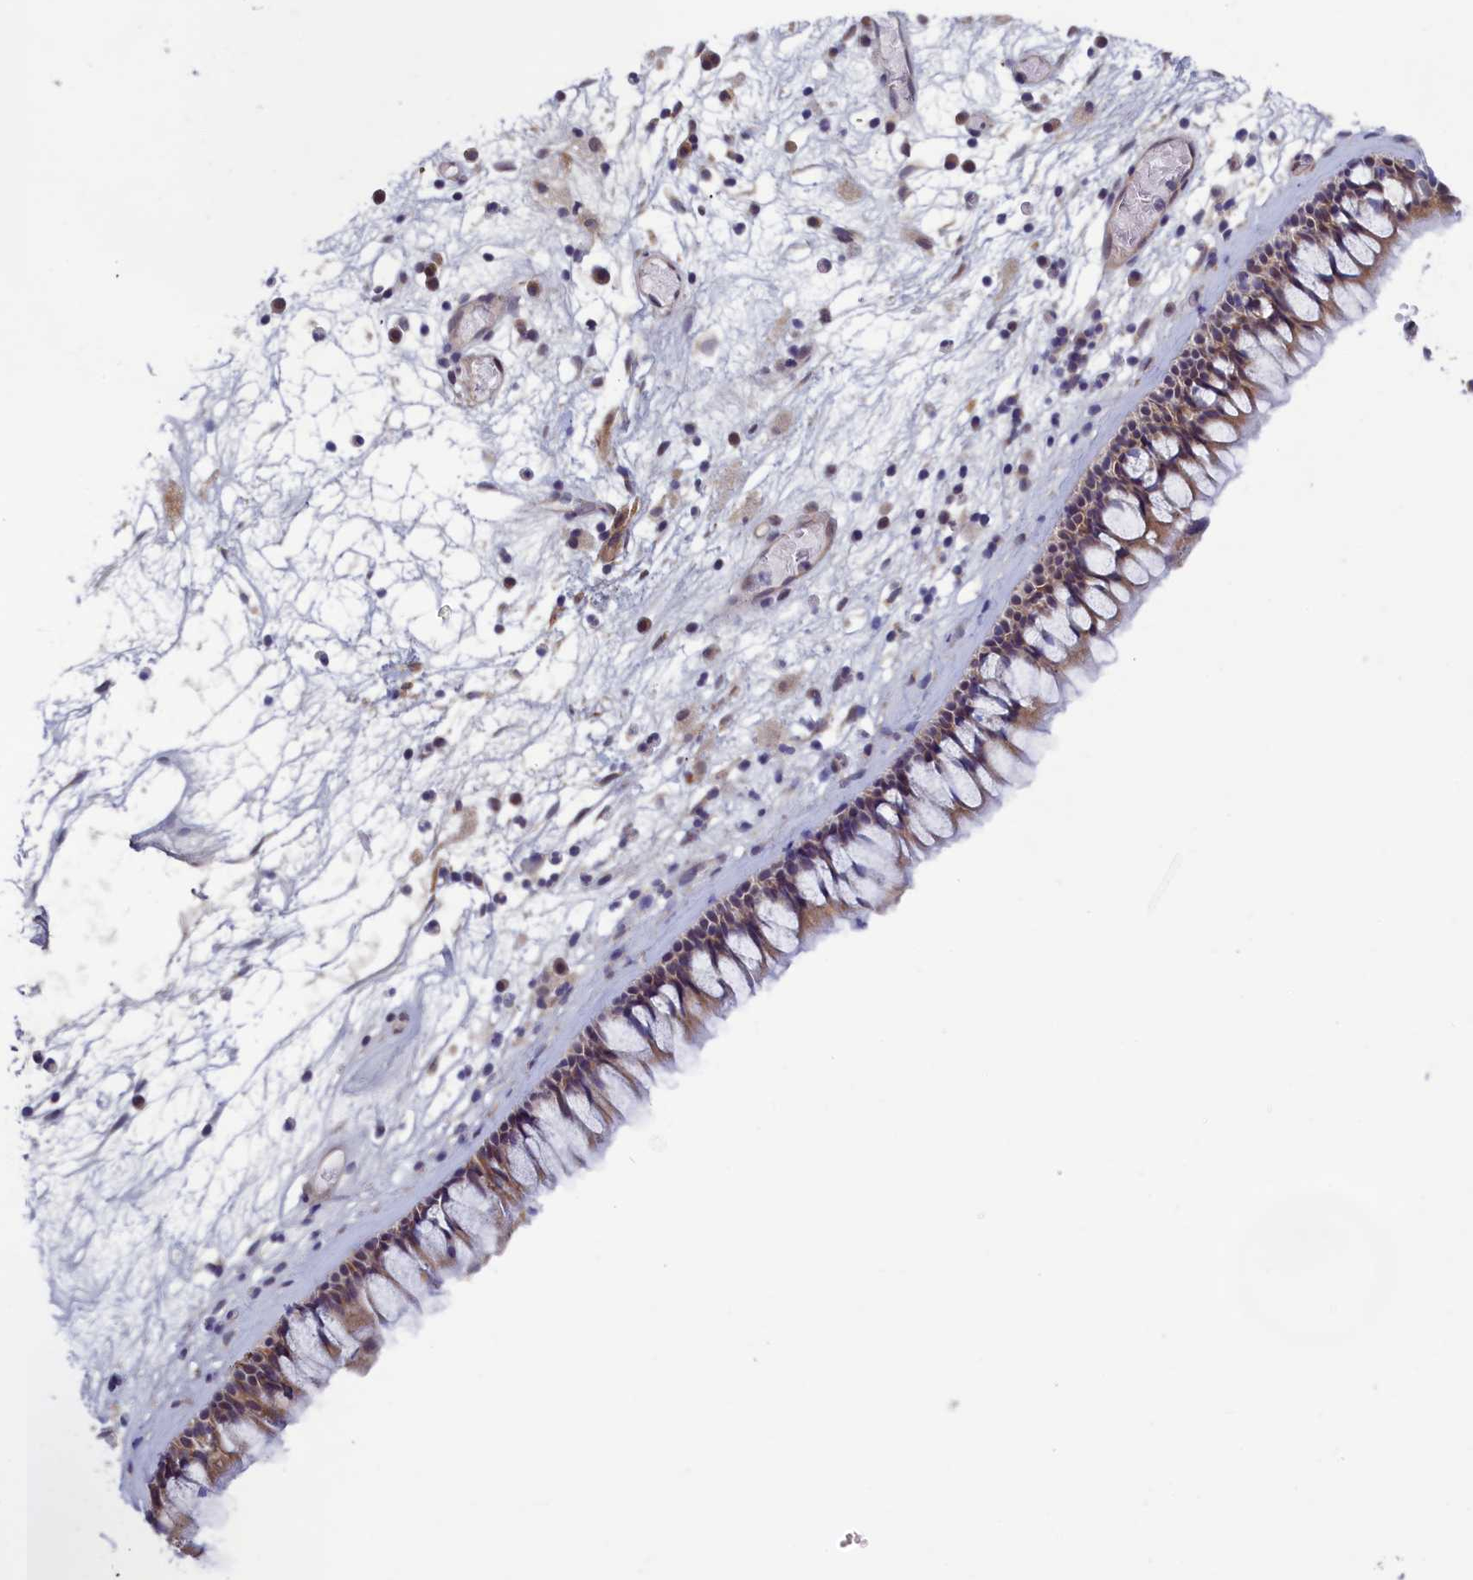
{"staining": {"intensity": "moderate", "quantity": "25%-75%", "location": "cytoplasmic/membranous"}, "tissue": "nasopharynx", "cell_type": "Respiratory epithelial cells", "image_type": "normal", "snomed": [{"axis": "morphology", "description": "Normal tissue, NOS"}, {"axis": "morphology", "description": "Inflammation, NOS"}, {"axis": "morphology", "description": "Malignant melanoma, Metastatic site"}, {"axis": "topography", "description": "Nasopharynx"}], "caption": "A brown stain shows moderate cytoplasmic/membranous expression of a protein in respiratory epithelial cells of benign human nasopharynx. Using DAB (brown) and hematoxylin (blue) stains, captured at high magnification using brightfield microscopy.", "gene": "HECA", "patient": {"sex": "male", "age": 70}}